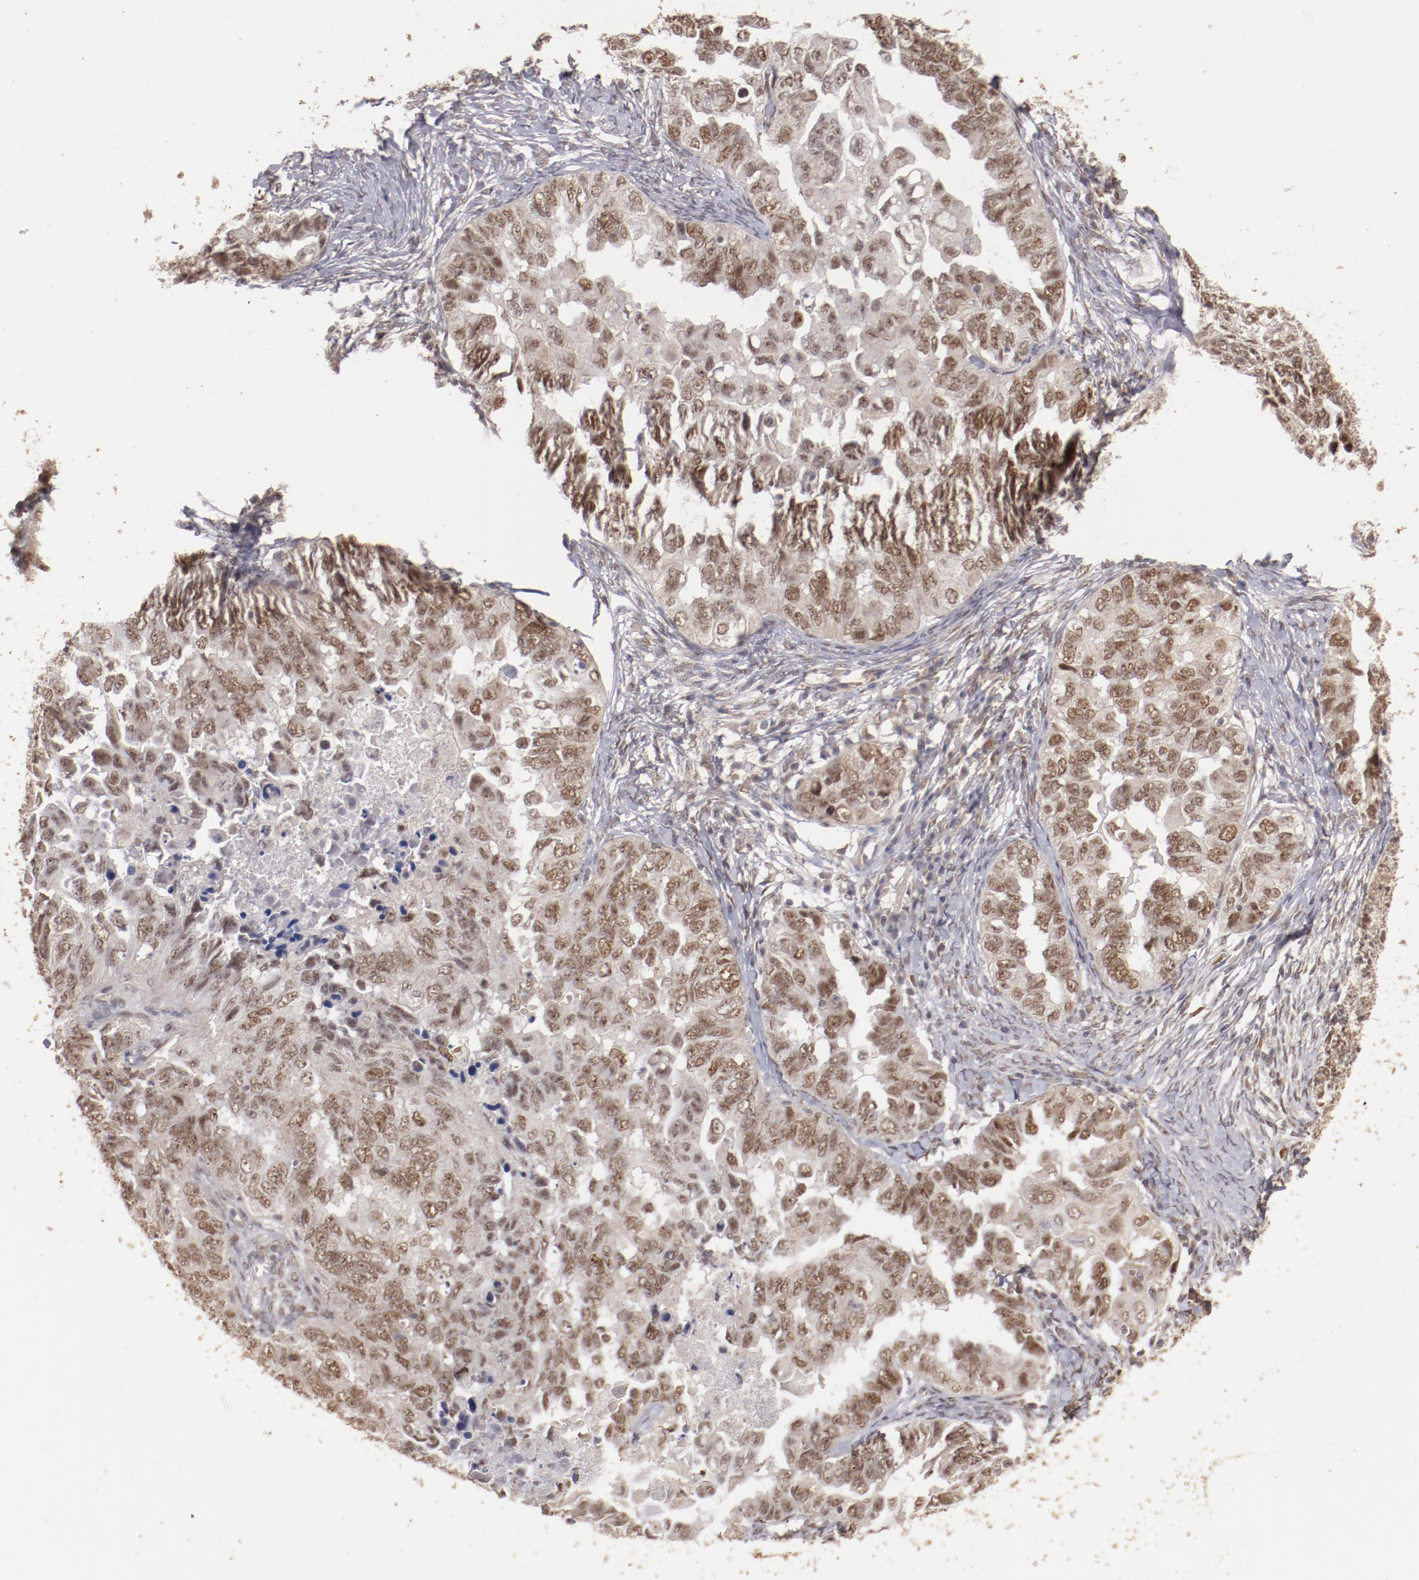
{"staining": {"intensity": "moderate", "quantity": ">75%", "location": "cytoplasmic/membranous,nuclear"}, "tissue": "ovarian cancer", "cell_type": "Tumor cells", "image_type": "cancer", "snomed": [{"axis": "morphology", "description": "Cystadenocarcinoma, serous, NOS"}, {"axis": "topography", "description": "Ovary"}], "caption": "Protein staining demonstrates moderate cytoplasmic/membranous and nuclear positivity in approximately >75% of tumor cells in ovarian cancer.", "gene": "CLOCK", "patient": {"sex": "female", "age": 82}}